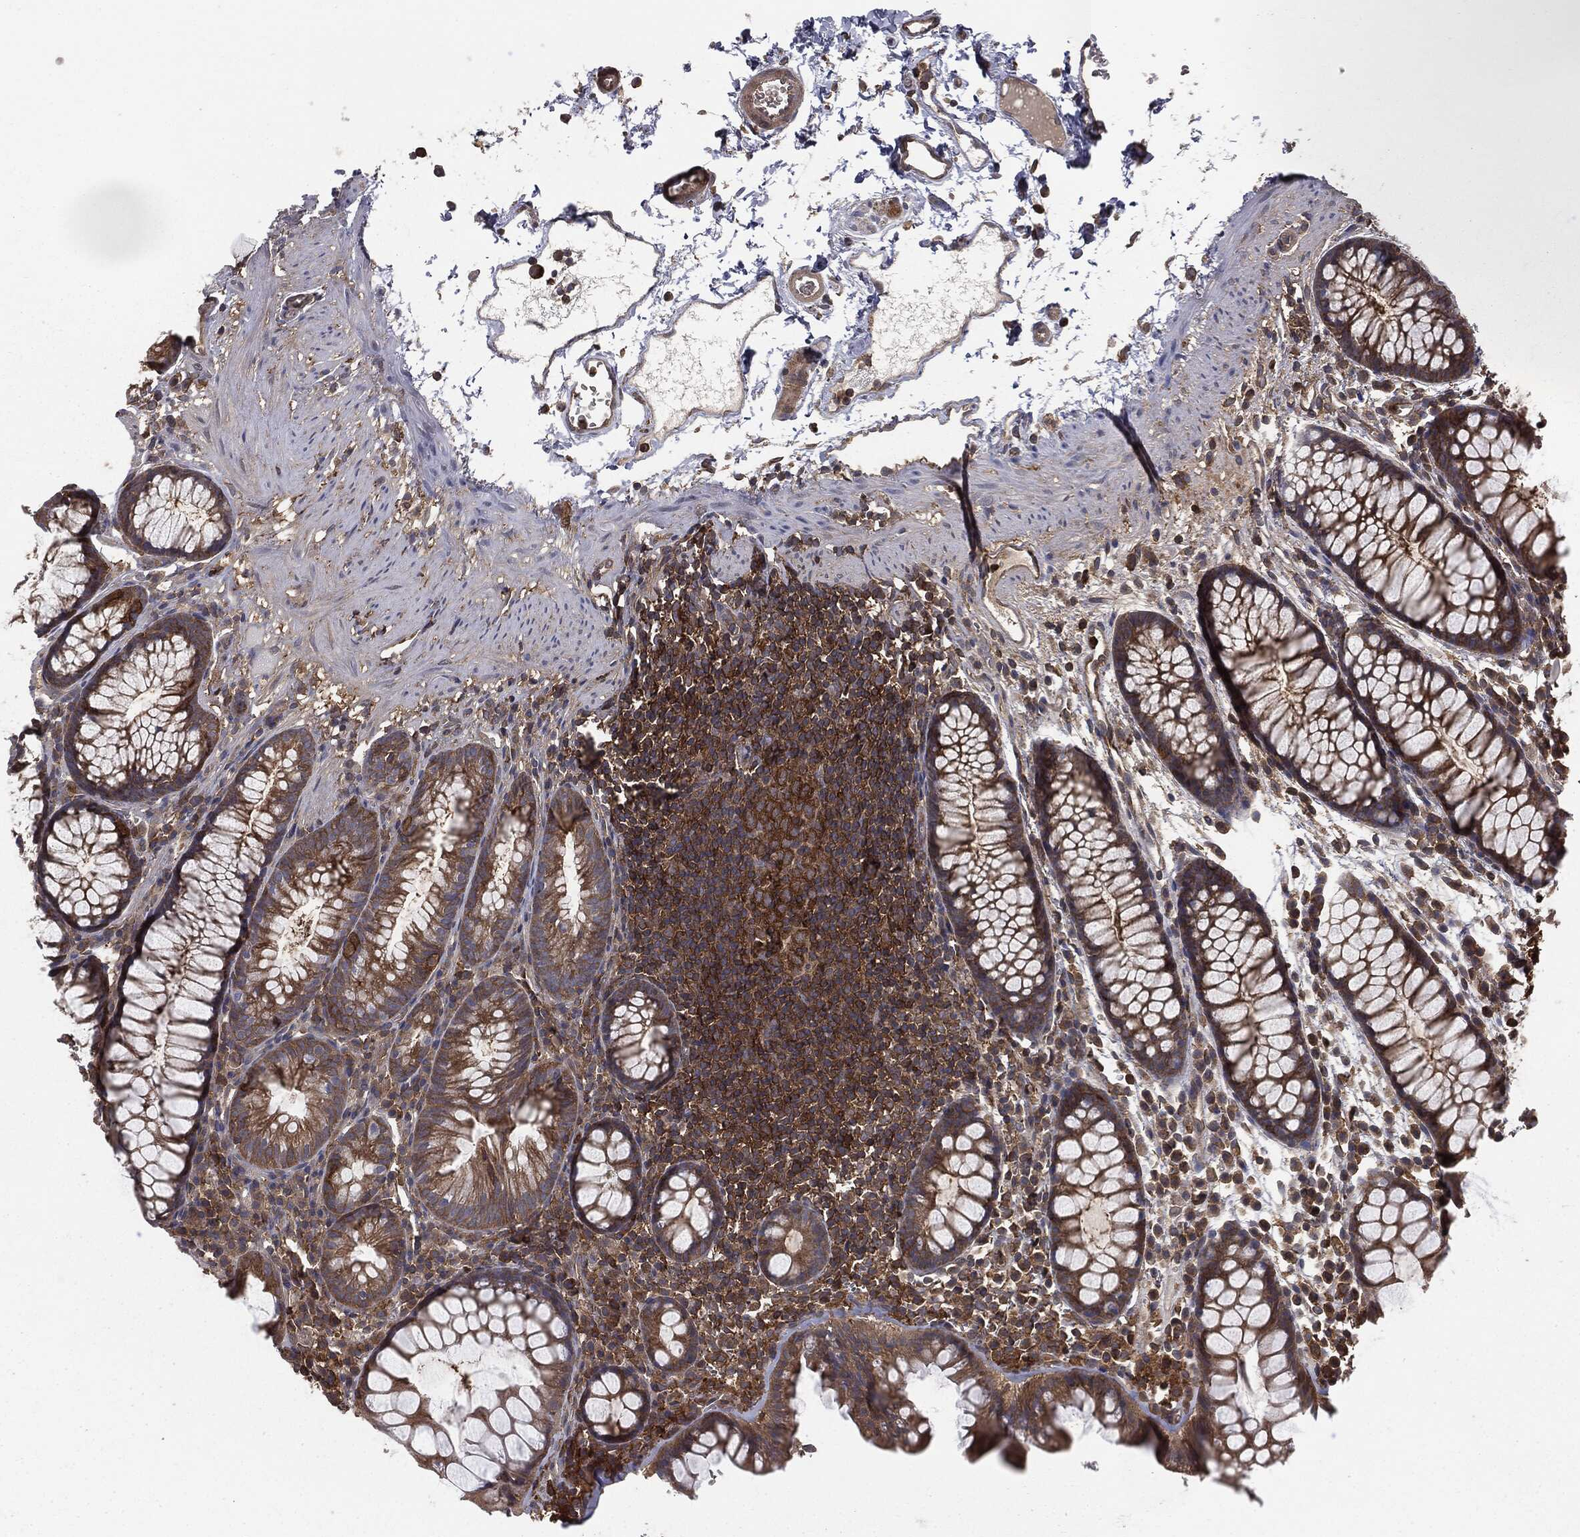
{"staining": {"intensity": "moderate", "quantity": ">75%", "location": "cytoplasmic/membranous"}, "tissue": "colon", "cell_type": "Endothelial cells", "image_type": "normal", "snomed": [{"axis": "morphology", "description": "Normal tissue, NOS"}, {"axis": "topography", "description": "Colon"}], "caption": "Immunohistochemical staining of normal human colon shows moderate cytoplasmic/membranous protein staining in approximately >75% of endothelial cells. (DAB IHC, brown staining for protein, blue staining for nuclei).", "gene": "GNB5", "patient": {"sex": "male", "age": 76}}